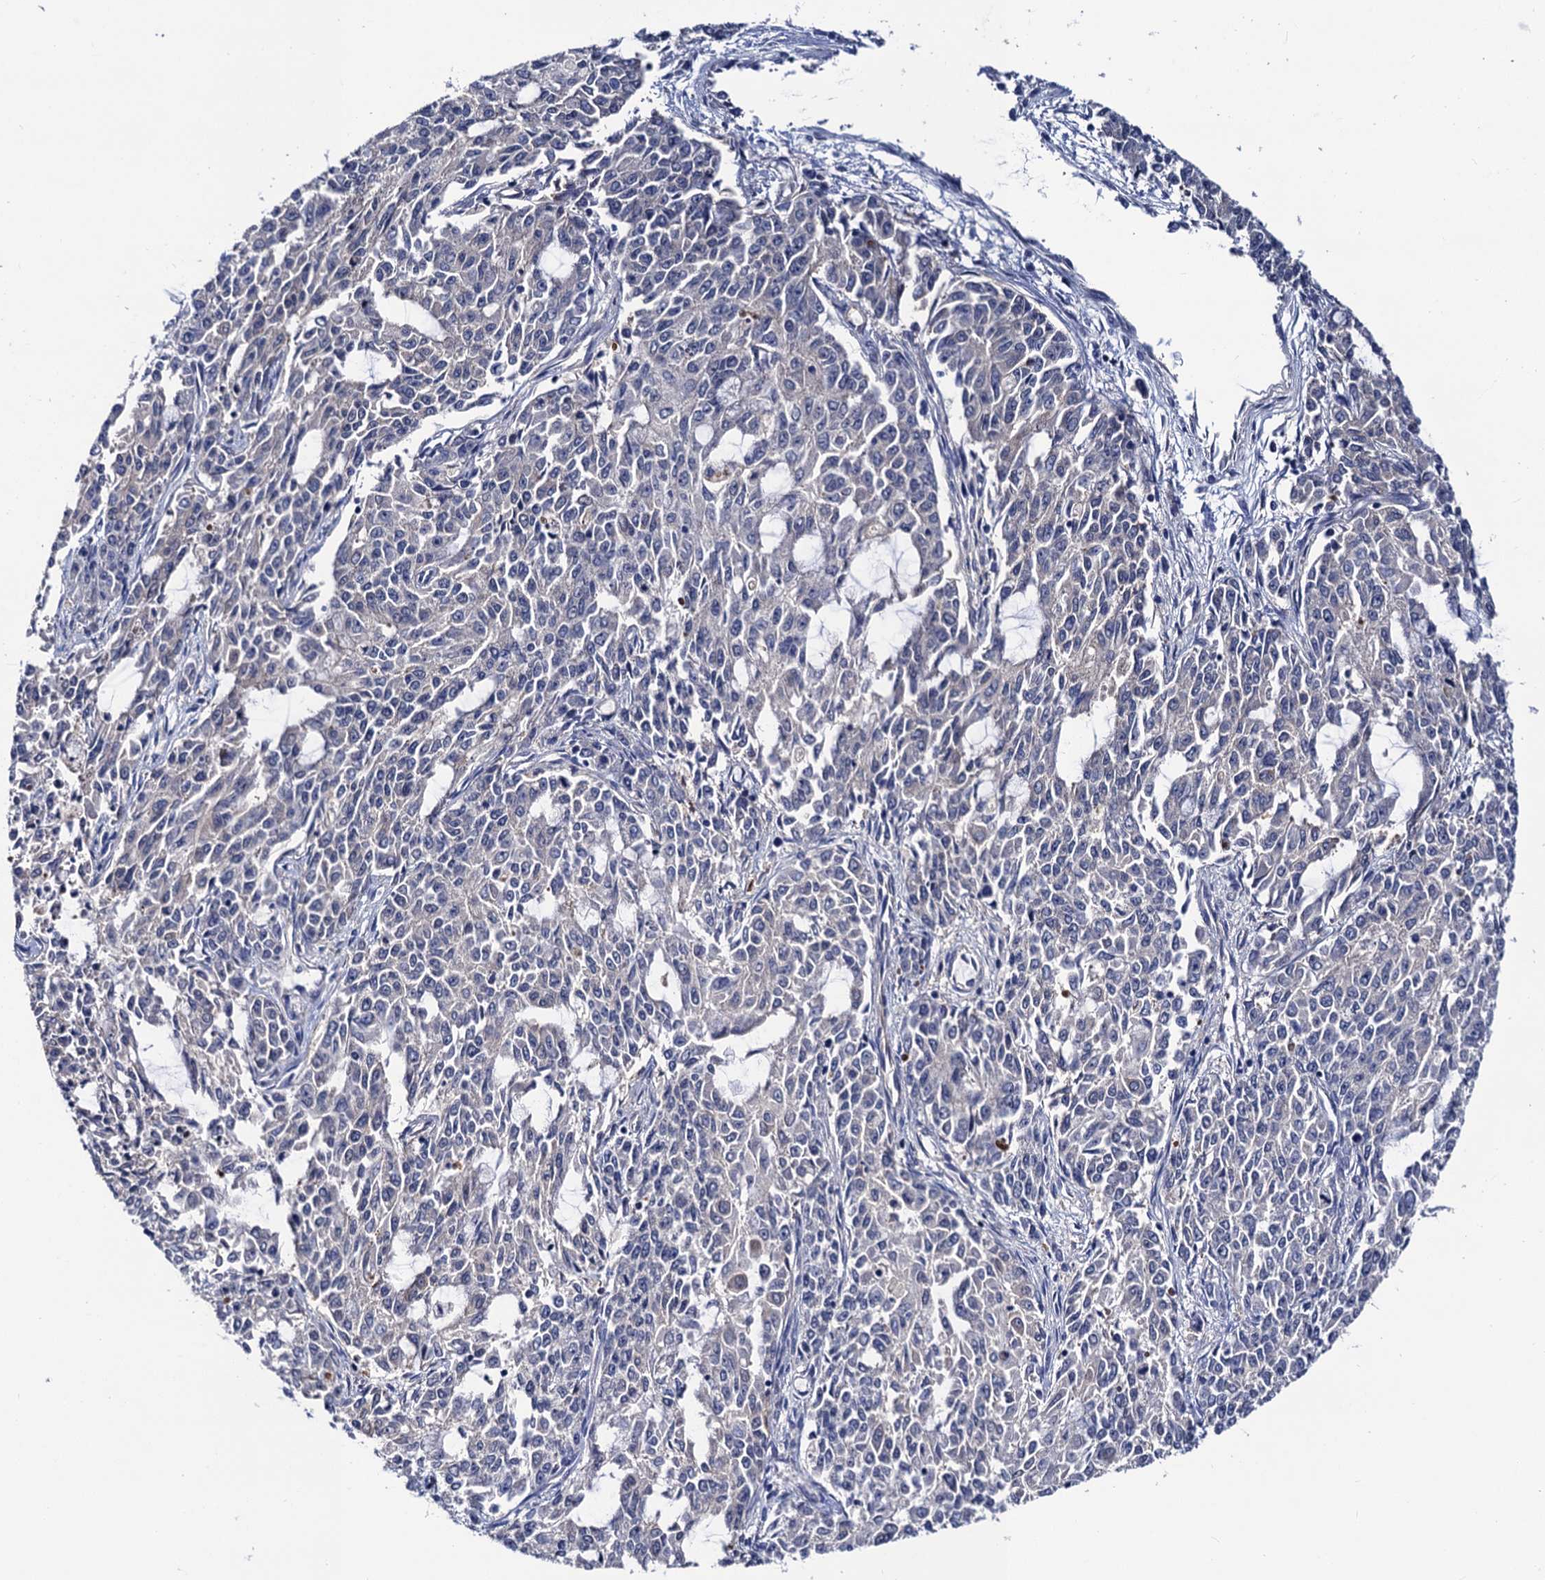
{"staining": {"intensity": "negative", "quantity": "none", "location": "none"}, "tissue": "endometrial cancer", "cell_type": "Tumor cells", "image_type": "cancer", "snomed": [{"axis": "morphology", "description": "Adenocarcinoma, NOS"}, {"axis": "topography", "description": "Endometrium"}], "caption": "The image exhibits no staining of tumor cells in endometrial cancer (adenocarcinoma).", "gene": "ZDHHC18", "patient": {"sex": "female", "age": 50}}